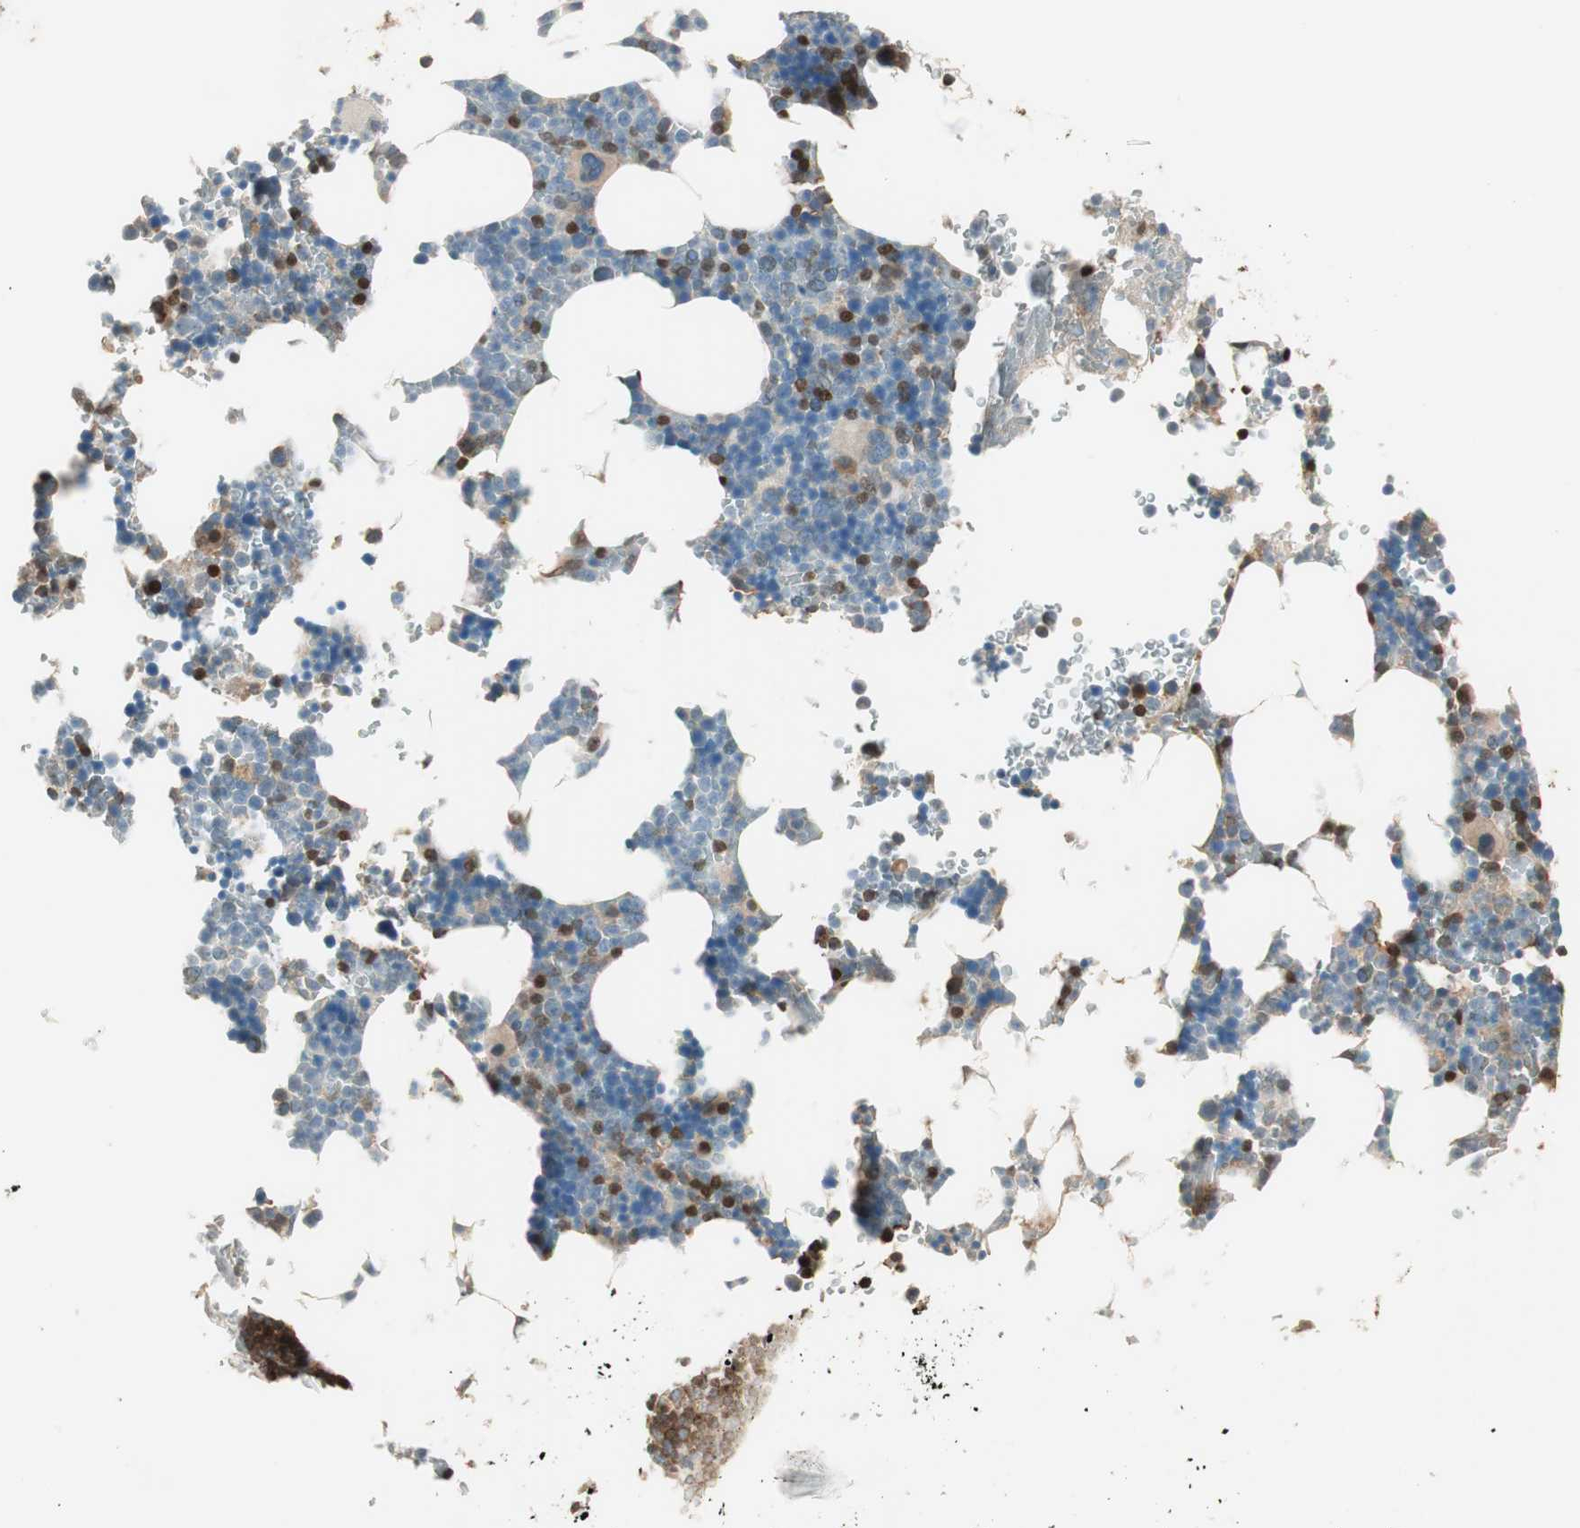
{"staining": {"intensity": "strong", "quantity": "<25%", "location": "cytoplasmic/membranous,nuclear"}, "tissue": "bone marrow", "cell_type": "Hematopoietic cells", "image_type": "normal", "snomed": [{"axis": "morphology", "description": "Normal tissue, NOS"}, {"axis": "topography", "description": "Bone marrow"}], "caption": "Human bone marrow stained with a brown dye demonstrates strong cytoplasmic/membranous,nuclear positive expression in approximately <25% of hematopoietic cells.", "gene": "BIN1", "patient": {"sex": "female", "age": 73}}